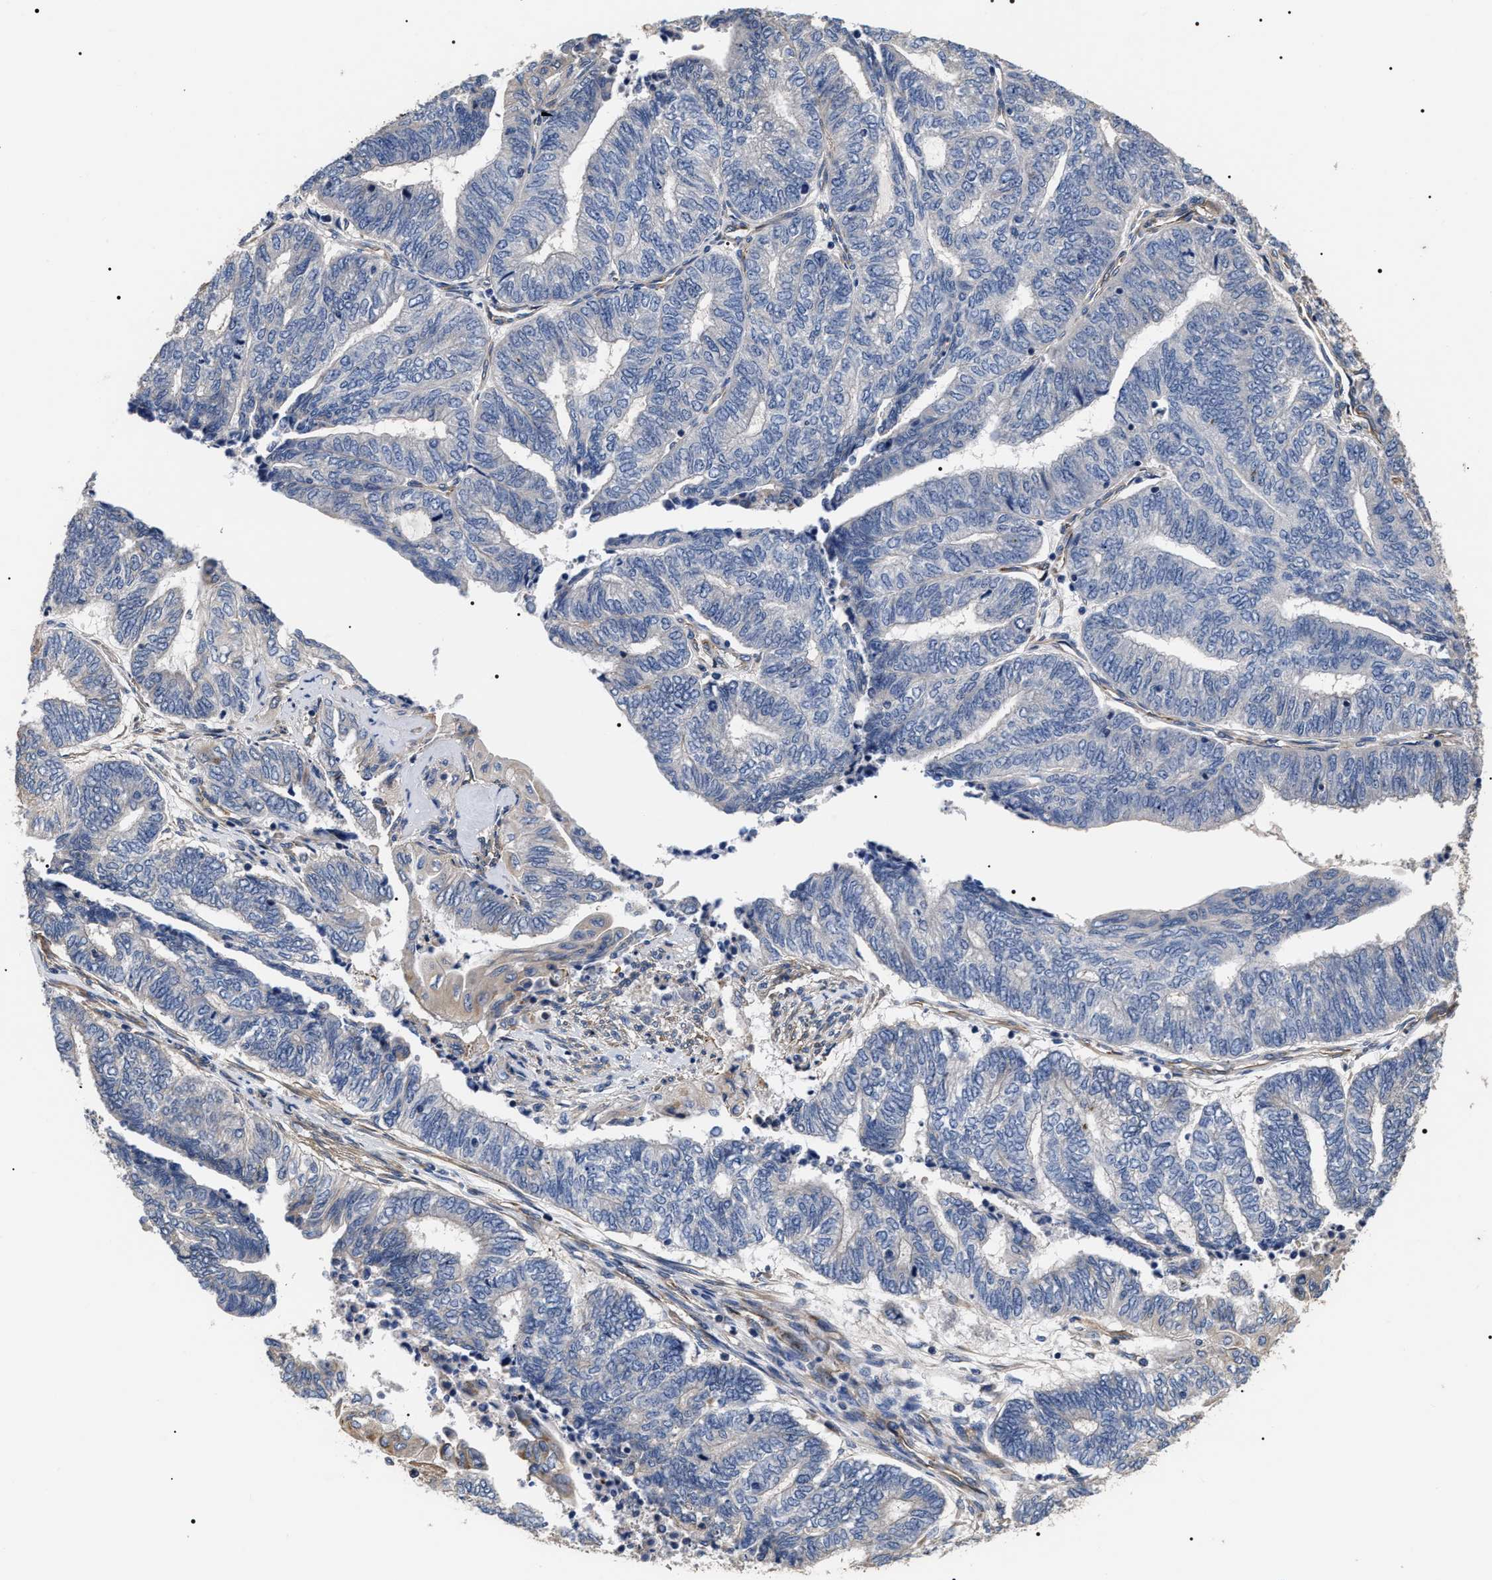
{"staining": {"intensity": "negative", "quantity": "none", "location": "none"}, "tissue": "endometrial cancer", "cell_type": "Tumor cells", "image_type": "cancer", "snomed": [{"axis": "morphology", "description": "Adenocarcinoma, NOS"}, {"axis": "topography", "description": "Uterus"}, {"axis": "topography", "description": "Endometrium"}], "caption": "DAB immunohistochemical staining of endometrial adenocarcinoma exhibits no significant expression in tumor cells.", "gene": "TSPAN33", "patient": {"sex": "female", "age": 70}}